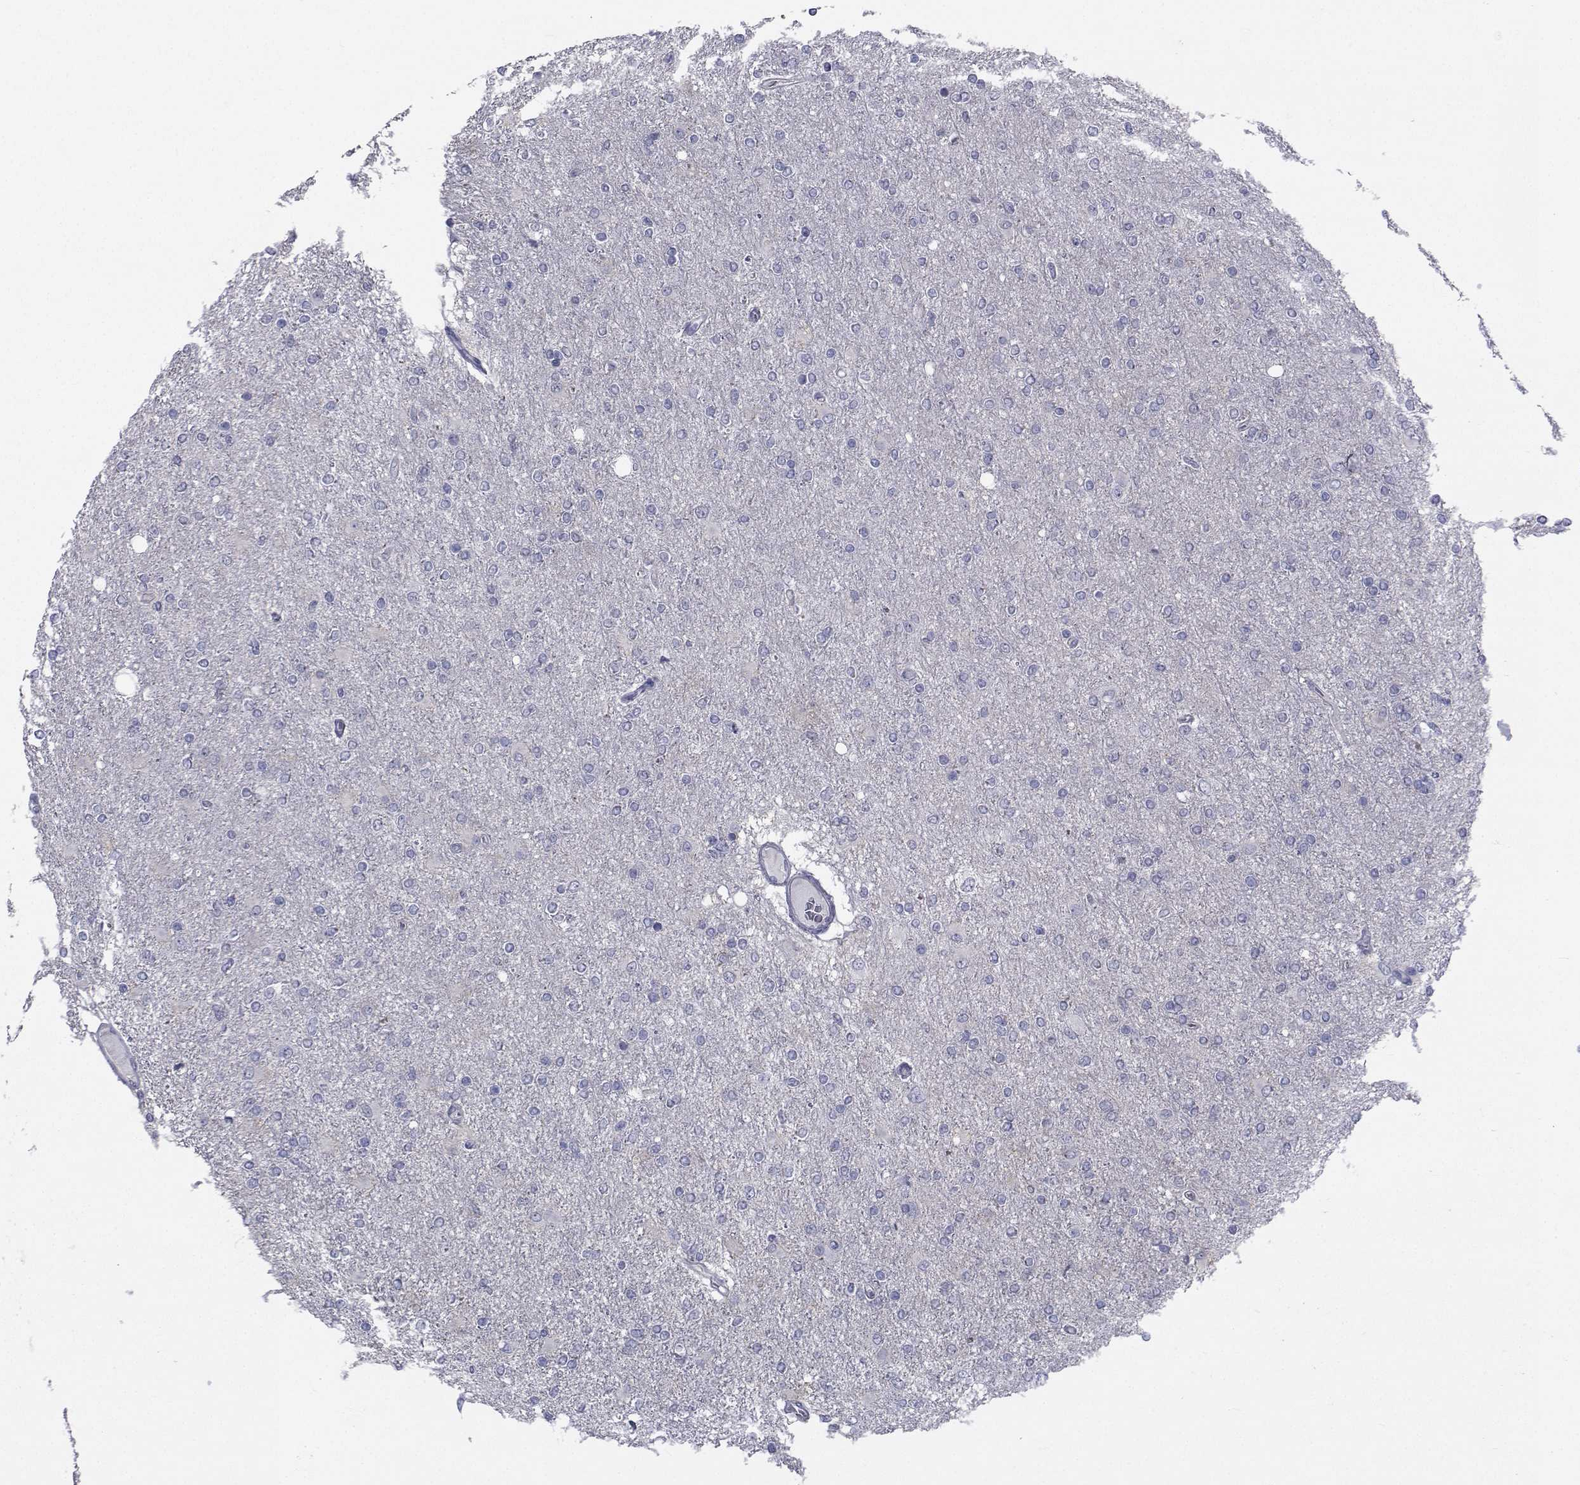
{"staining": {"intensity": "negative", "quantity": "none", "location": "none"}, "tissue": "glioma", "cell_type": "Tumor cells", "image_type": "cancer", "snomed": [{"axis": "morphology", "description": "Glioma, malignant, High grade"}, {"axis": "topography", "description": "Cerebral cortex"}], "caption": "Immunohistochemistry image of neoplastic tissue: high-grade glioma (malignant) stained with DAB demonstrates no significant protein positivity in tumor cells. Brightfield microscopy of immunohistochemistry stained with DAB (brown) and hematoxylin (blue), captured at high magnification.", "gene": "CHRNA1", "patient": {"sex": "male", "age": 70}}